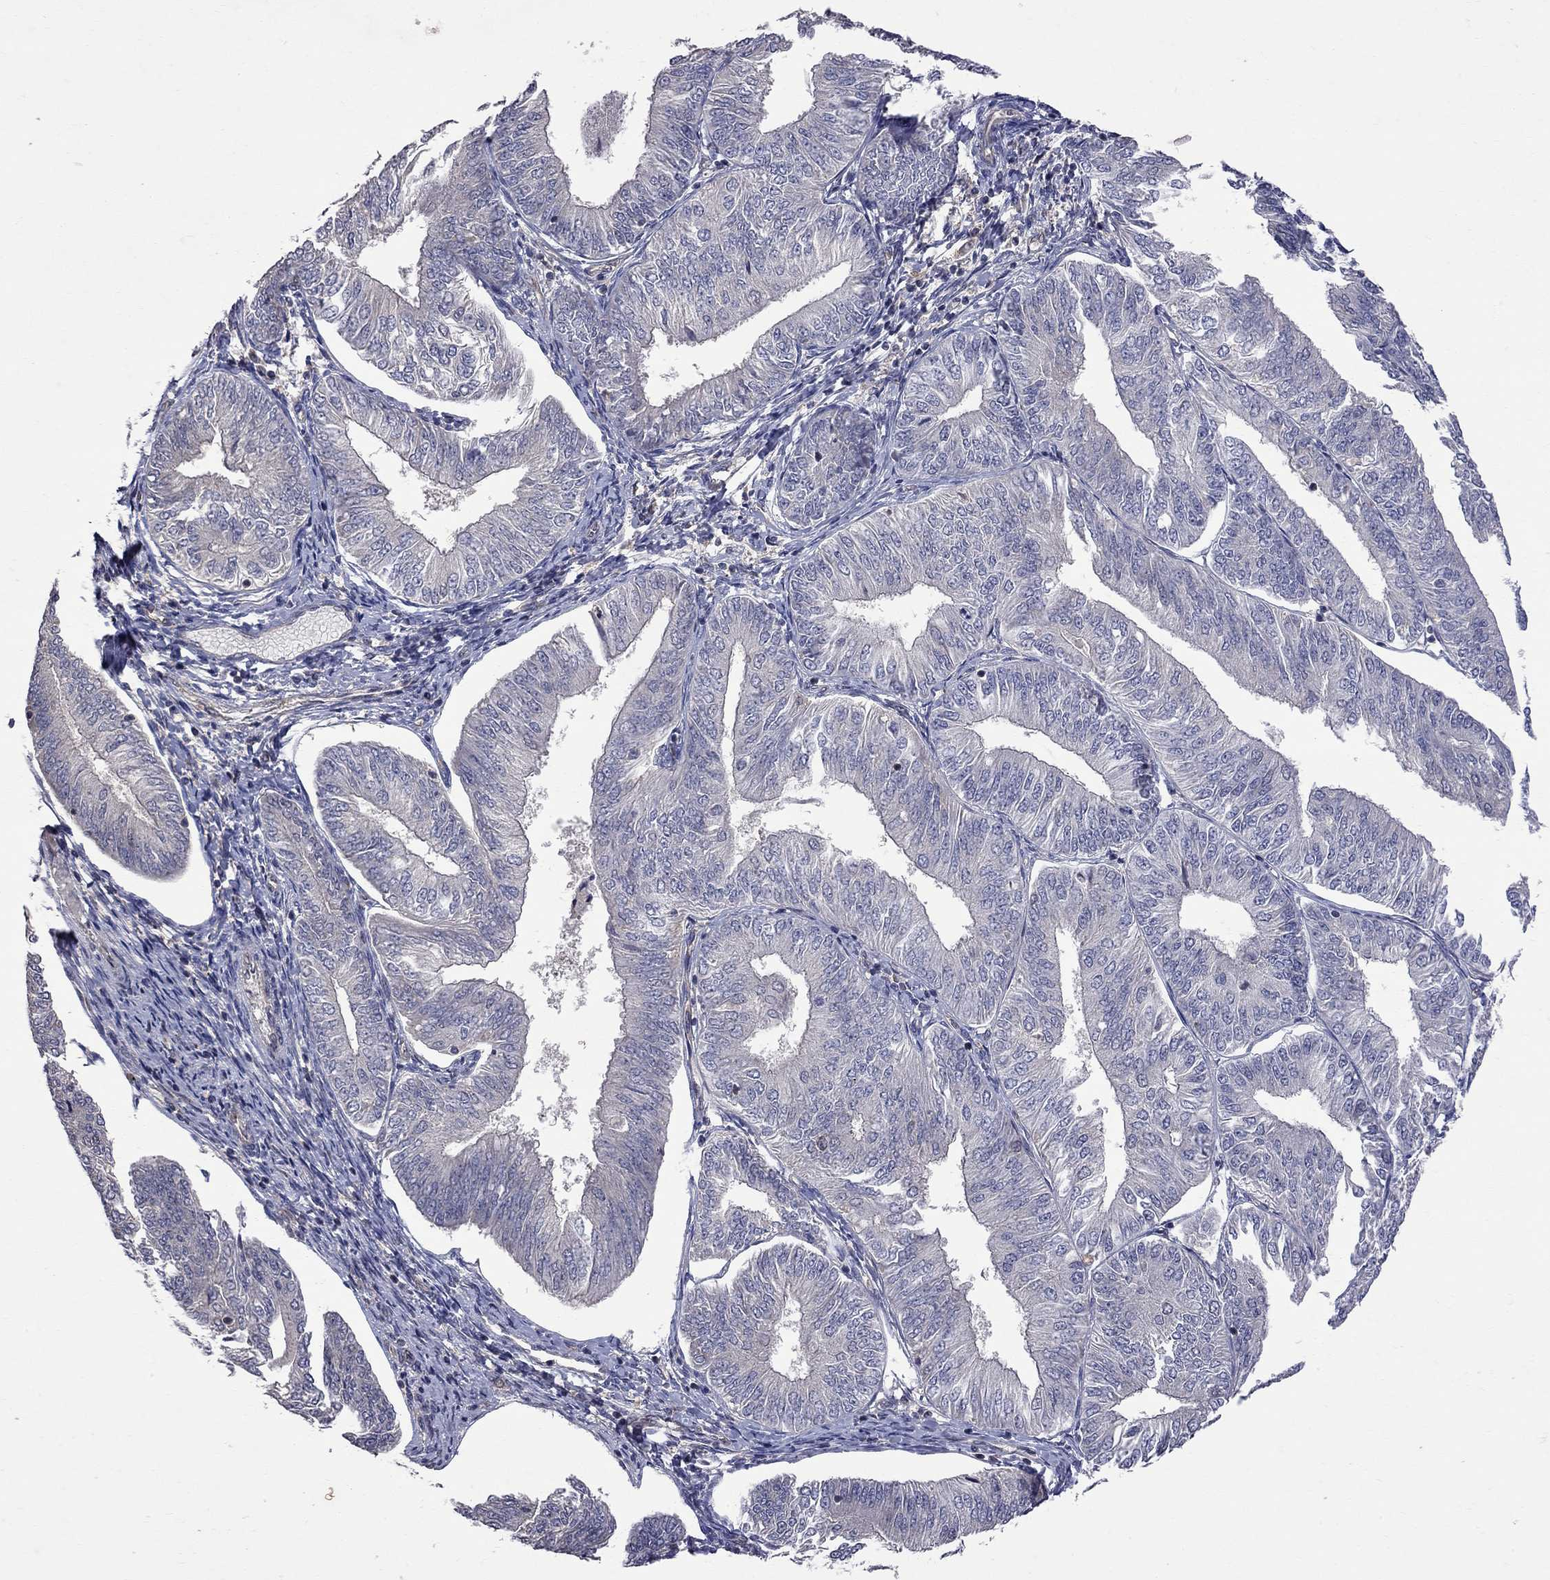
{"staining": {"intensity": "negative", "quantity": "none", "location": "none"}, "tissue": "endometrial cancer", "cell_type": "Tumor cells", "image_type": "cancer", "snomed": [{"axis": "morphology", "description": "Adenocarcinoma, NOS"}, {"axis": "topography", "description": "Endometrium"}], "caption": "High magnification brightfield microscopy of endometrial cancer (adenocarcinoma) stained with DAB (3,3'-diaminobenzidine) (brown) and counterstained with hematoxylin (blue): tumor cells show no significant staining.", "gene": "ABI3", "patient": {"sex": "female", "age": 58}}